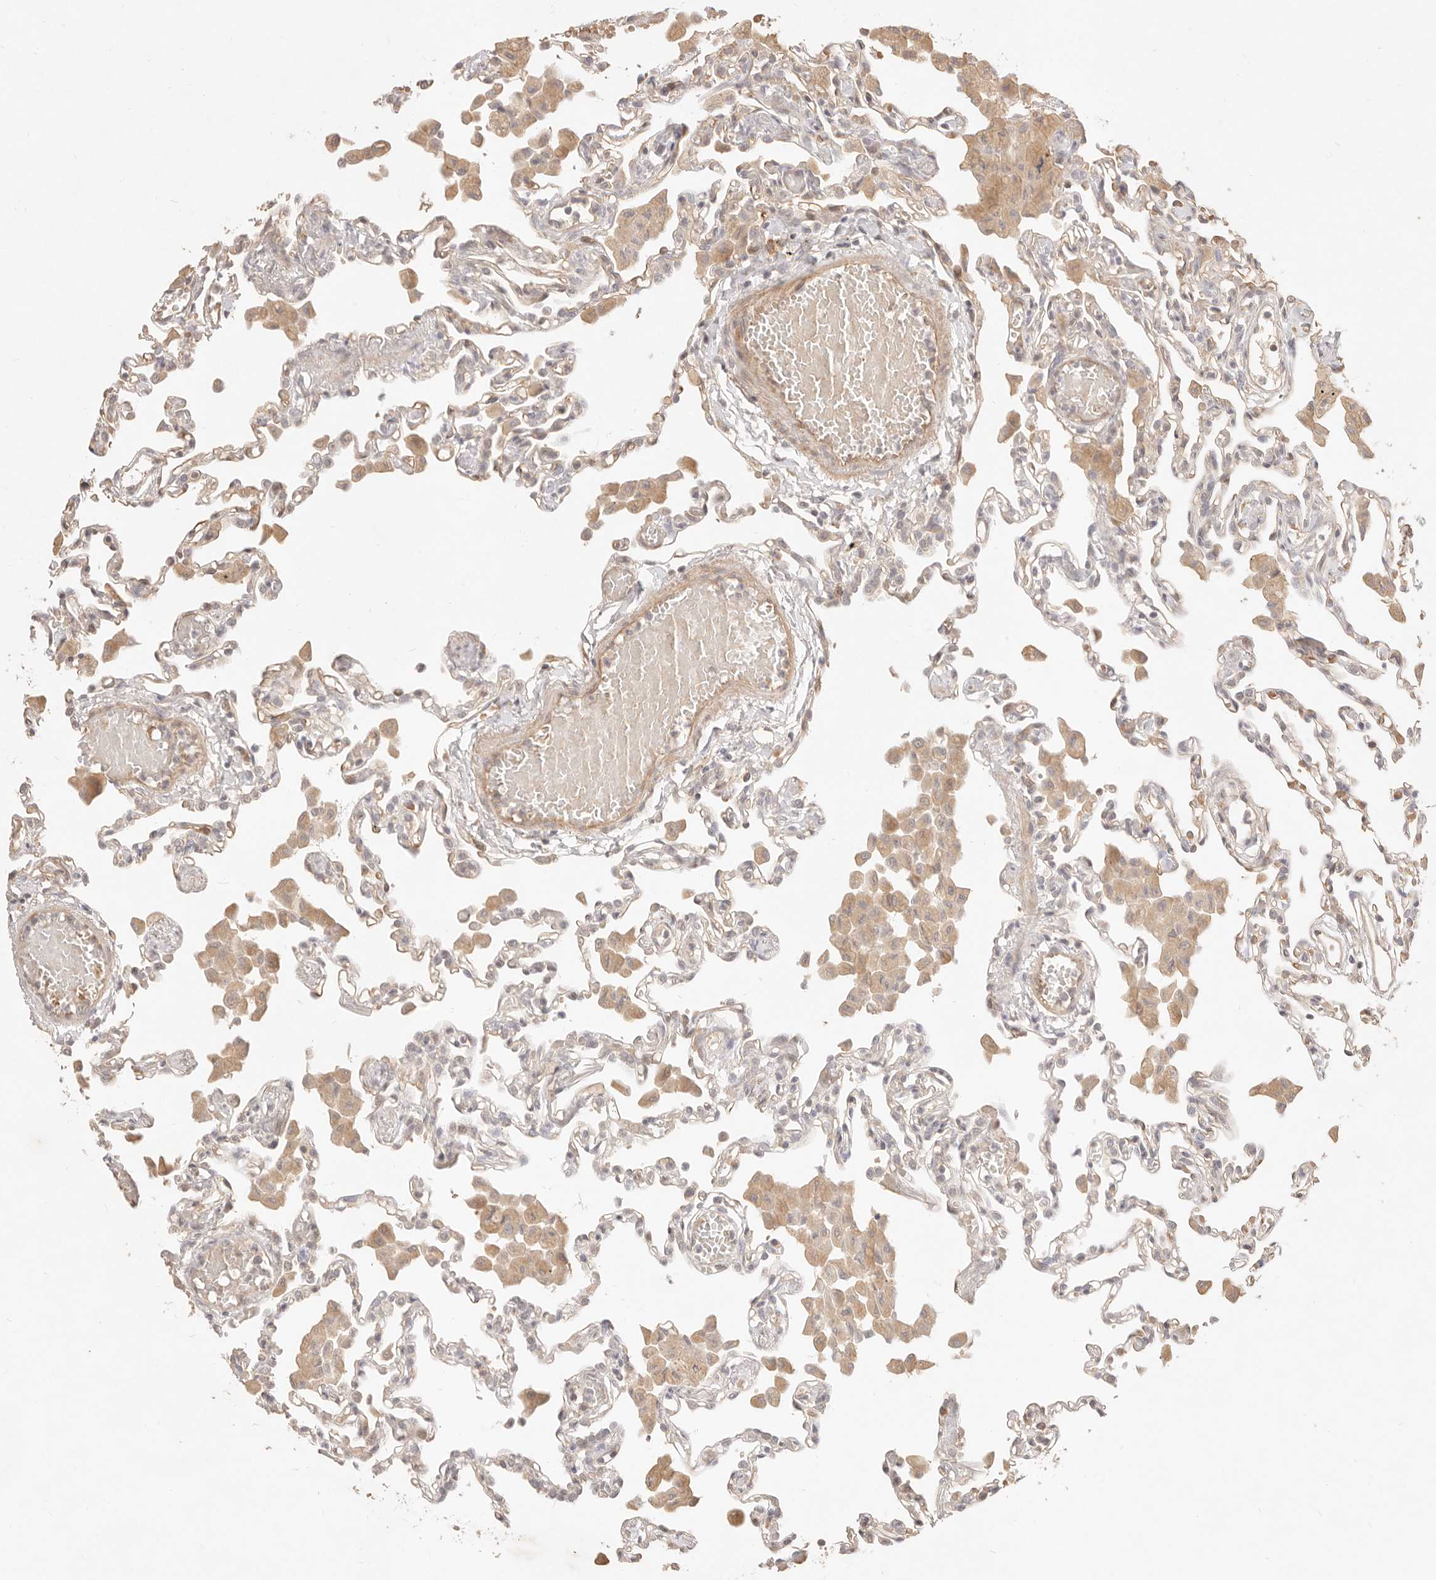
{"staining": {"intensity": "weak", "quantity": "25%-75%", "location": "cytoplasmic/membranous"}, "tissue": "lung", "cell_type": "Alveolar cells", "image_type": "normal", "snomed": [{"axis": "morphology", "description": "Normal tissue, NOS"}, {"axis": "topography", "description": "Bronchus"}, {"axis": "topography", "description": "Lung"}], "caption": "A photomicrograph showing weak cytoplasmic/membranous staining in approximately 25%-75% of alveolar cells in benign lung, as visualized by brown immunohistochemical staining.", "gene": "MEP1A", "patient": {"sex": "female", "age": 49}}